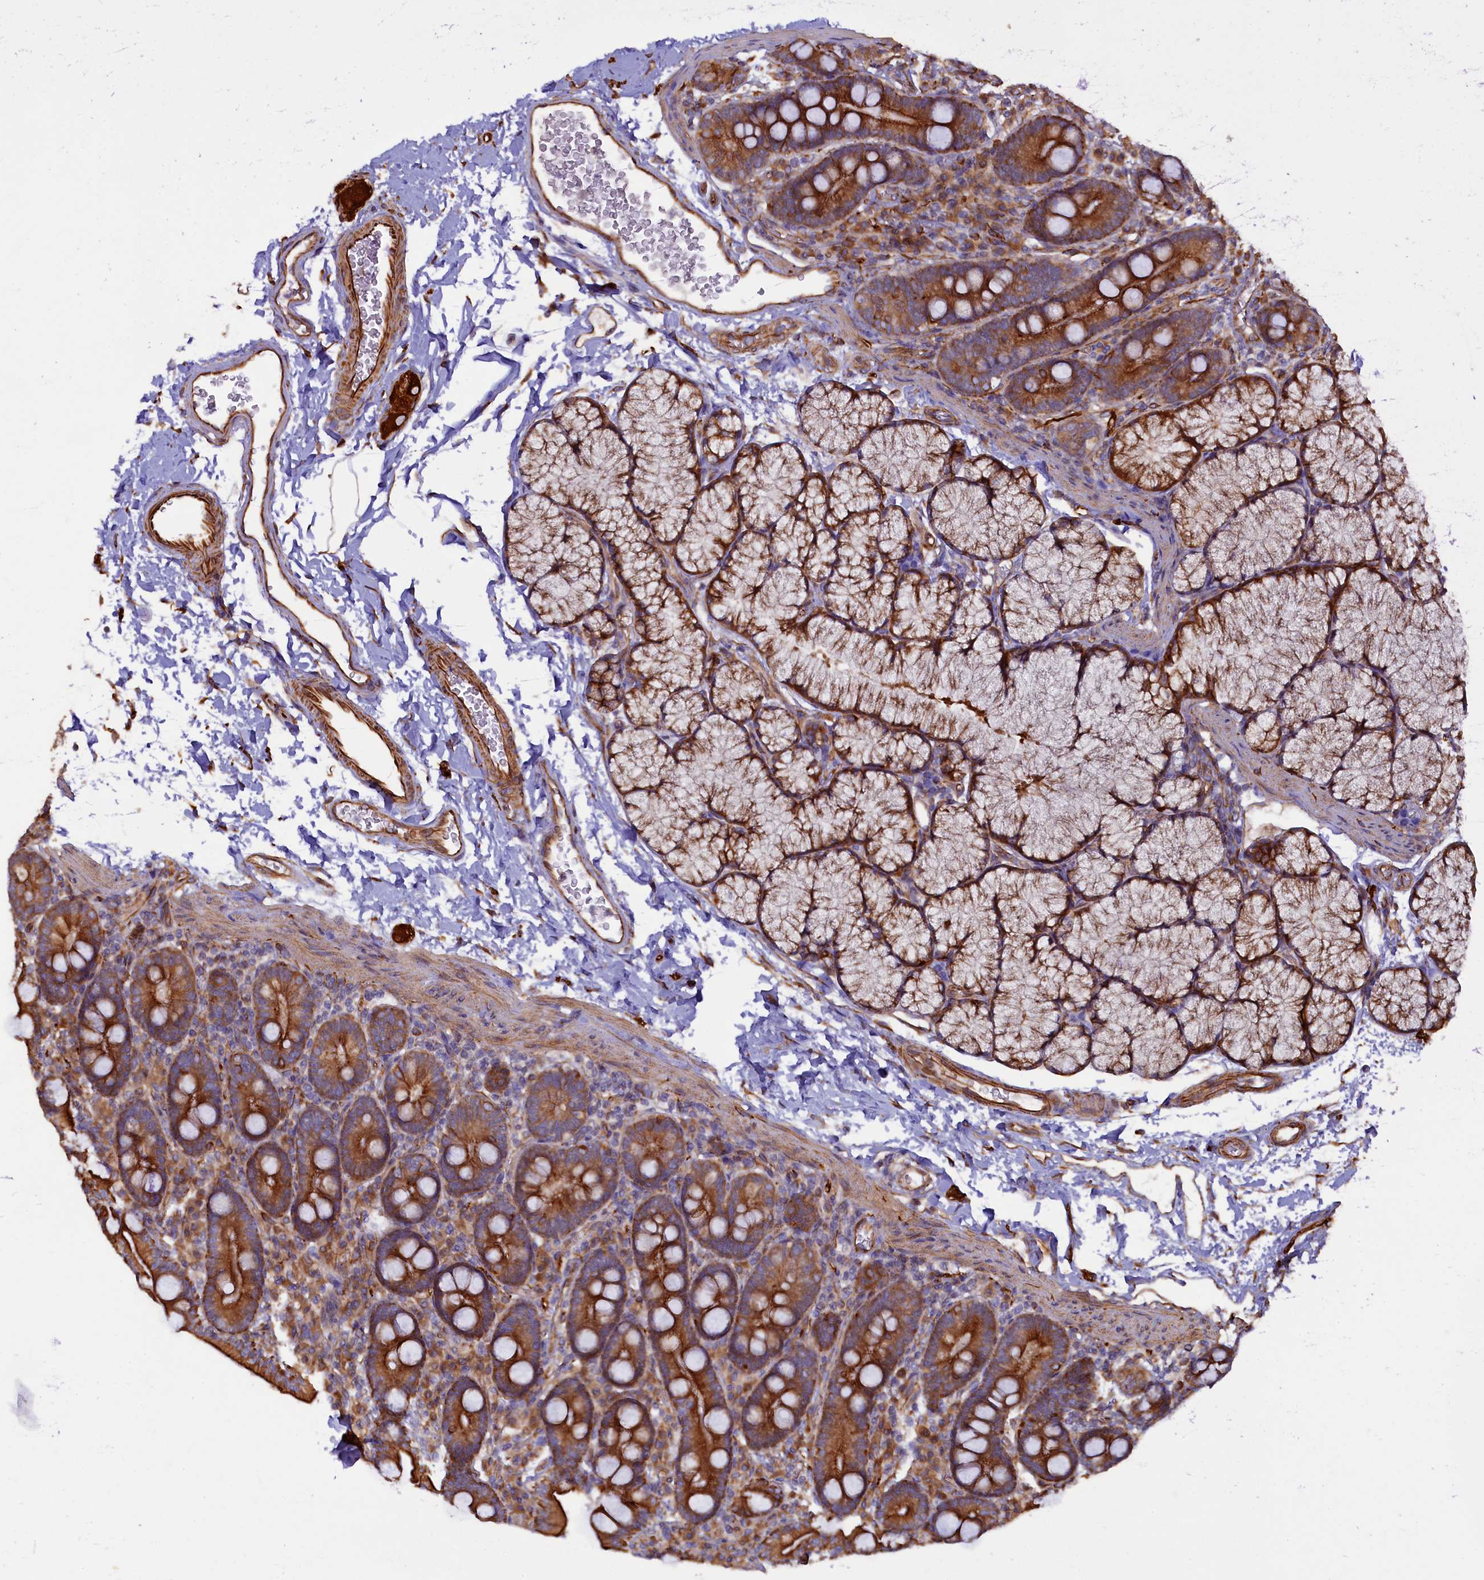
{"staining": {"intensity": "strong", "quantity": ">75%", "location": "cytoplasmic/membranous"}, "tissue": "duodenum", "cell_type": "Glandular cells", "image_type": "normal", "snomed": [{"axis": "morphology", "description": "Normal tissue, NOS"}, {"axis": "topography", "description": "Duodenum"}], "caption": "IHC of unremarkable duodenum shows high levels of strong cytoplasmic/membranous staining in approximately >75% of glandular cells. The staining was performed using DAB to visualize the protein expression in brown, while the nuclei were stained in blue with hematoxylin (Magnification: 20x).", "gene": "LRRC57", "patient": {"sex": "male", "age": 35}}